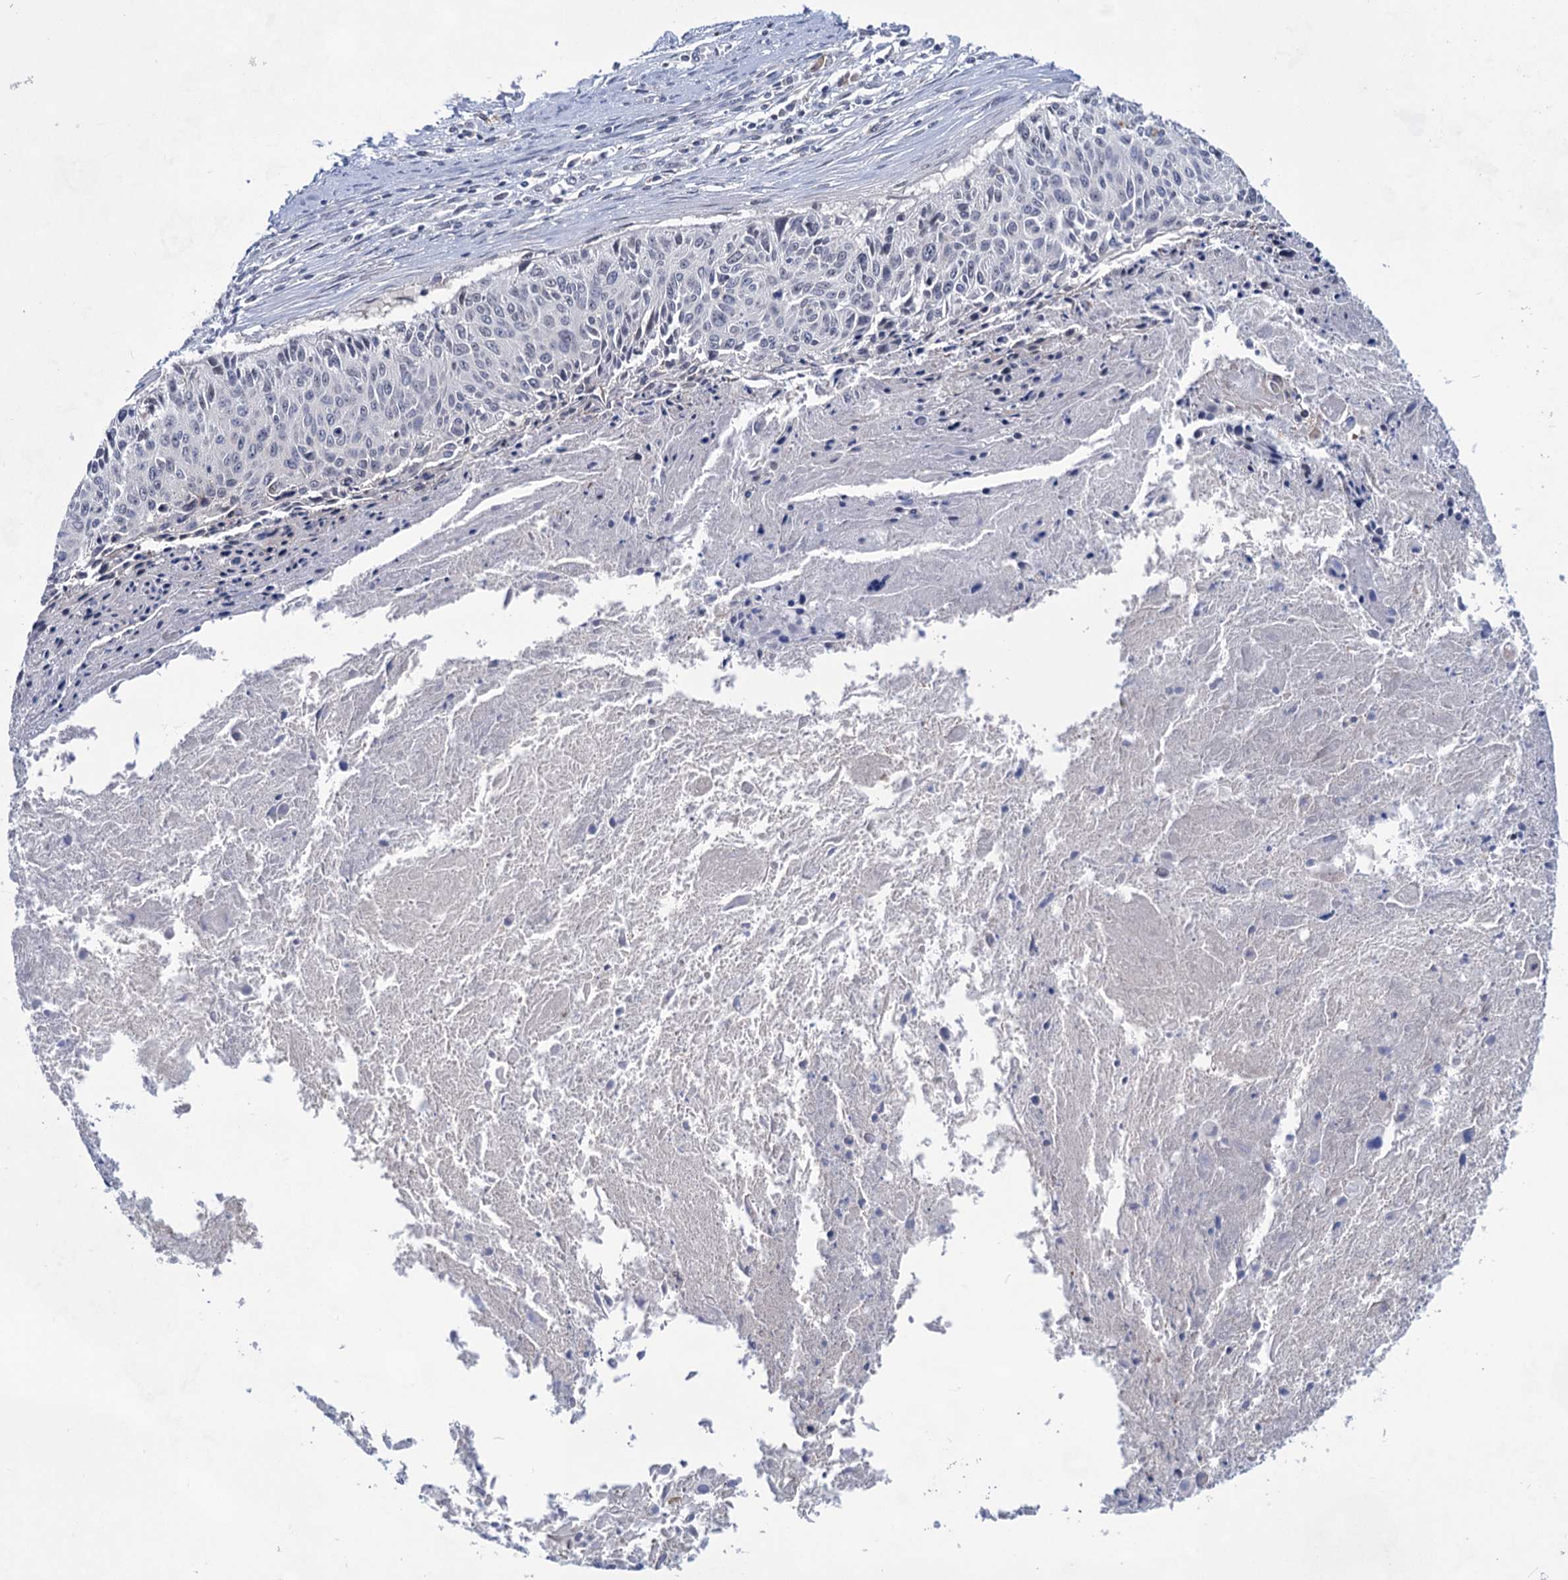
{"staining": {"intensity": "negative", "quantity": "none", "location": "none"}, "tissue": "cervical cancer", "cell_type": "Tumor cells", "image_type": "cancer", "snomed": [{"axis": "morphology", "description": "Squamous cell carcinoma, NOS"}, {"axis": "topography", "description": "Cervix"}], "caption": "A photomicrograph of human squamous cell carcinoma (cervical) is negative for staining in tumor cells.", "gene": "TTC17", "patient": {"sex": "female", "age": 55}}